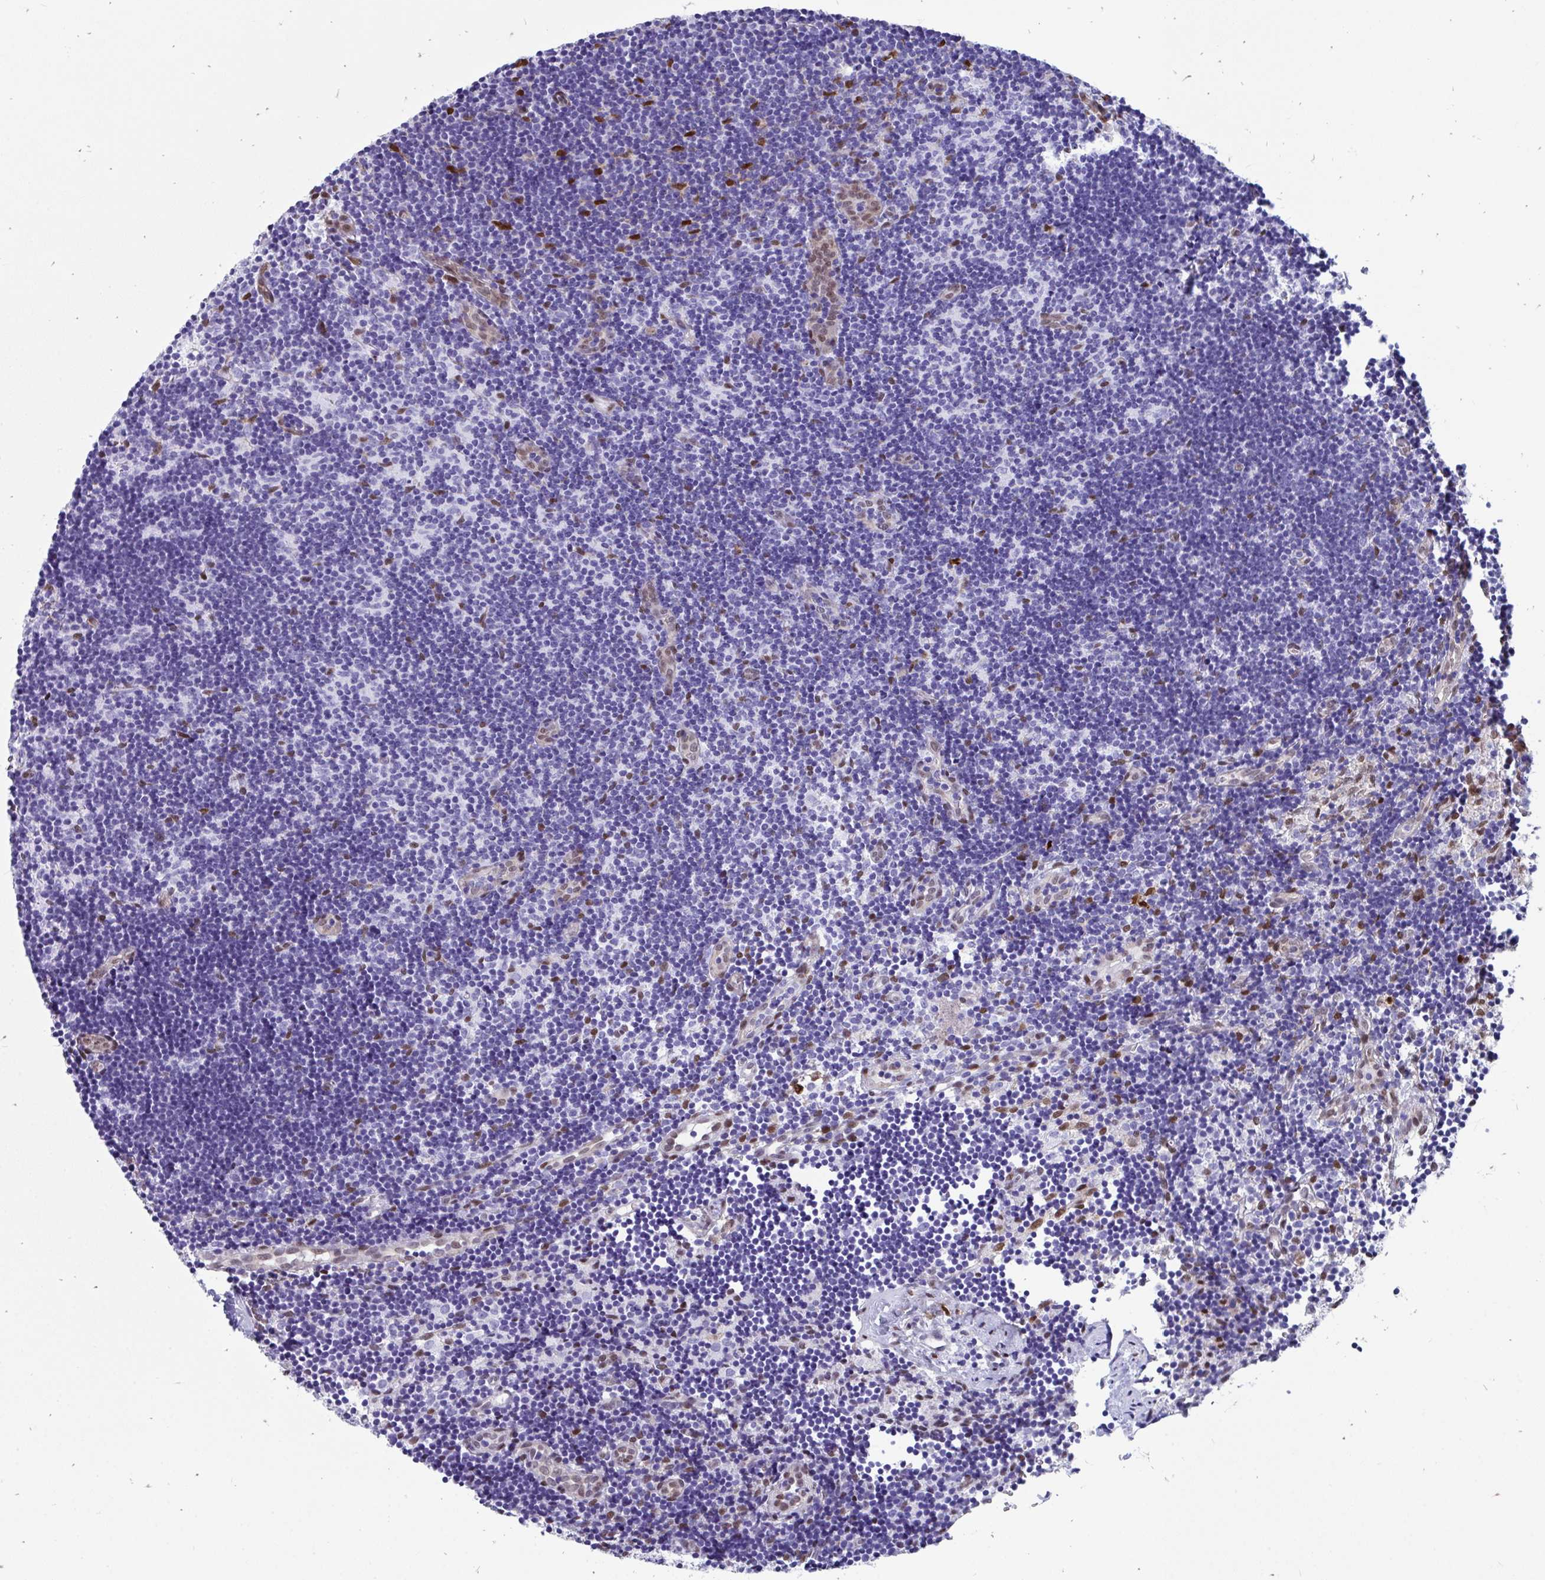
{"staining": {"intensity": "moderate", "quantity": "<25%", "location": "cytoplasmic/membranous,nuclear"}, "tissue": "lymph node", "cell_type": "Germinal center cells", "image_type": "normal", "snomed": [{"axis": "morphology", "description": "Normal tissue, NOS"}, {"axis": "topography", "description": "Lymph node"}], "caption": "Moderate cytoplasmic/membranous,nuclear protein positivity is present in about <25% of germinal center cells in lymph node. (brown staining indicates protein expression, while blue staining denotes nuclei).", "gene": "RBPMS", "patient": {"sex": "female", "age": 31}}